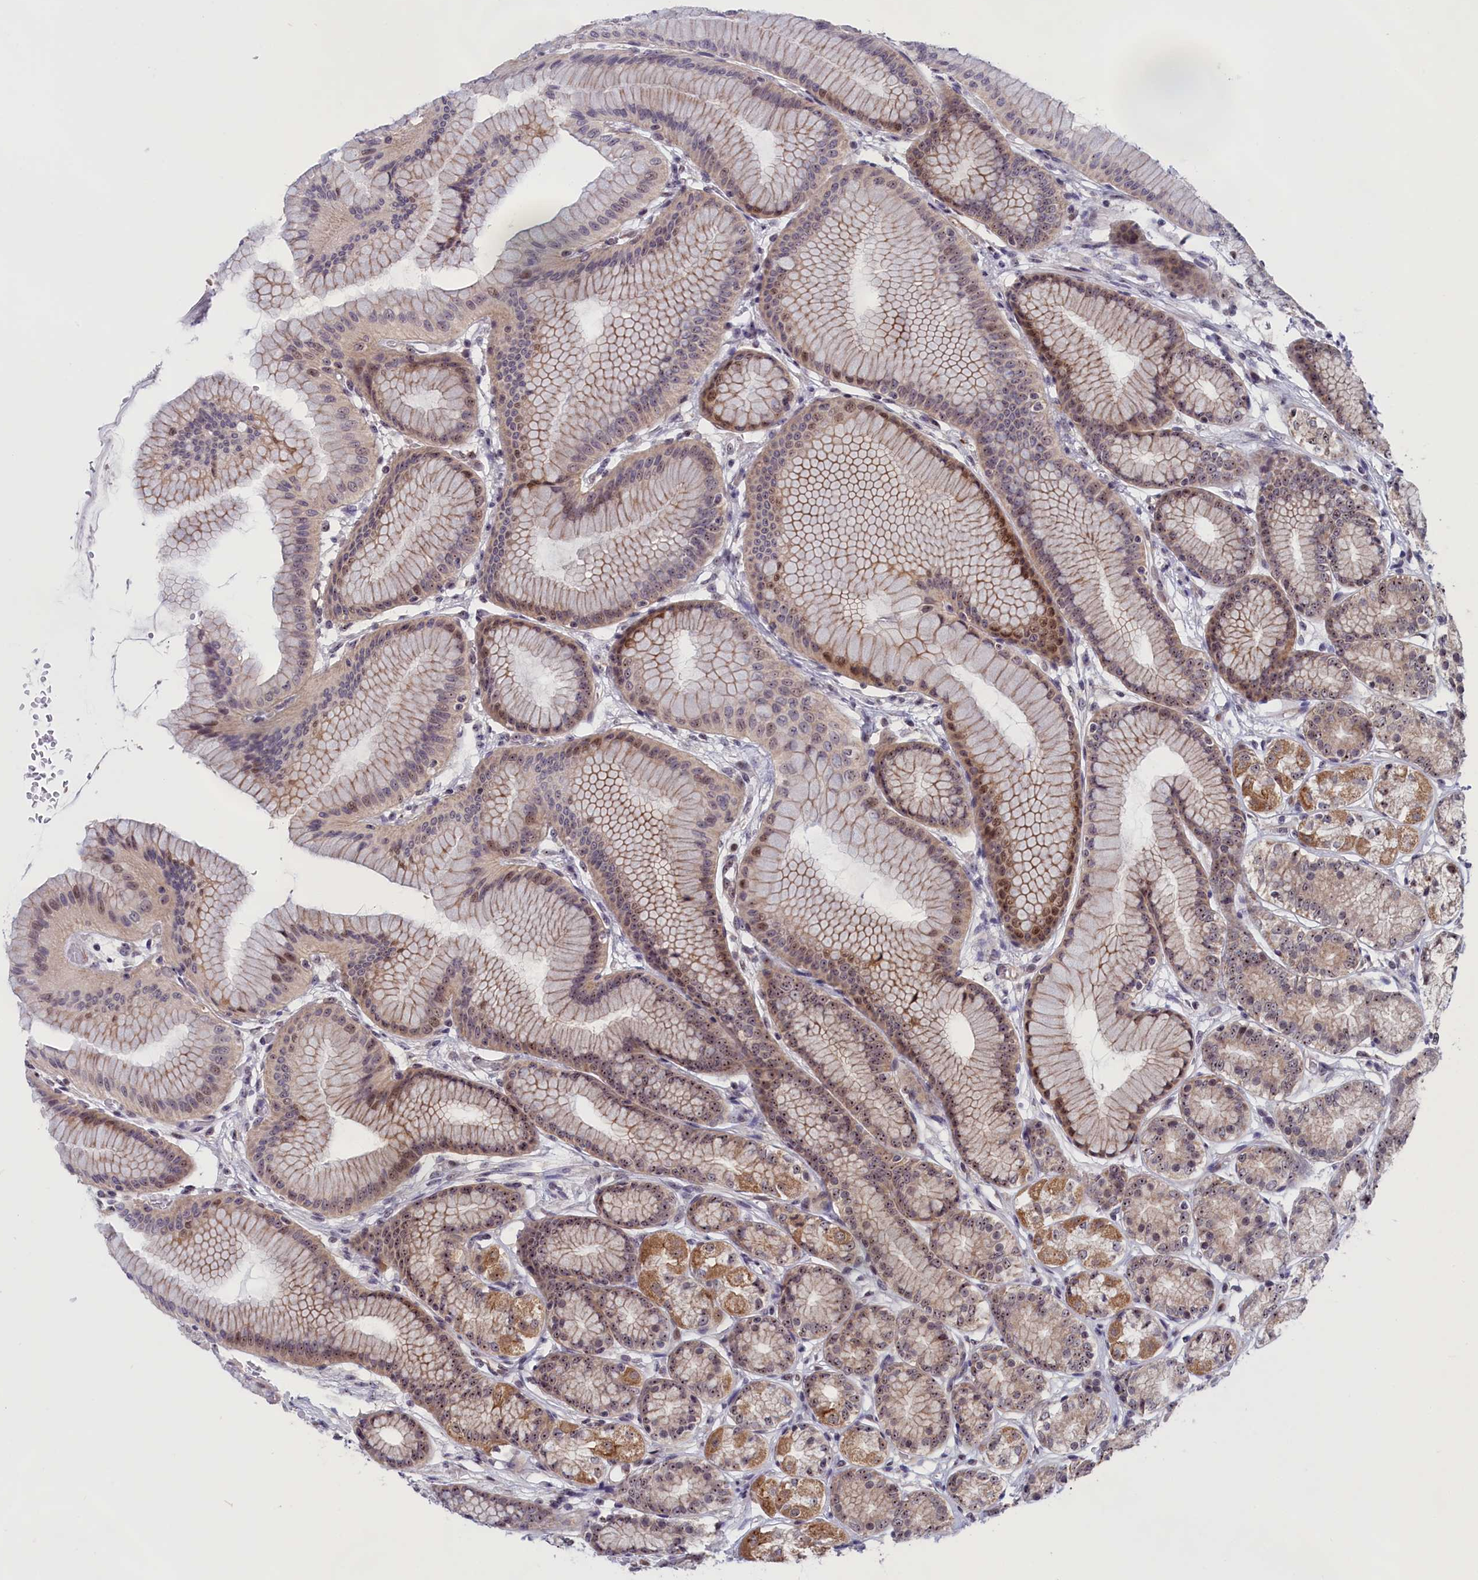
{"staining": {"intensity": "moderate", "quantity": ">75%", "location": "cytoplasmic/membranous,nuclear"}, "tissue": "stomach", "cell_type": "Glandular cells", "image_type": "normal", "snomed": [{"axis": "morphology", "description": "Normal tissue, NOS"}, {"axis": "morphology", "description": "Adenocarcinoma, NOS"}, {"axis": "morphology", "description": "Adenocarcinoma, High grade"}, {"axis": "topography", "description": "Stomach, upper"}, {"axis": "topography", "description": "Stomach"}], "caption": "Glandular cells reveal moderate cytoplasmic/membranous,nuclear expression in approximately >75% of cells in normal stomach.", "gene": "PPAN", "patient": {"sex": "female", "age": 65}}